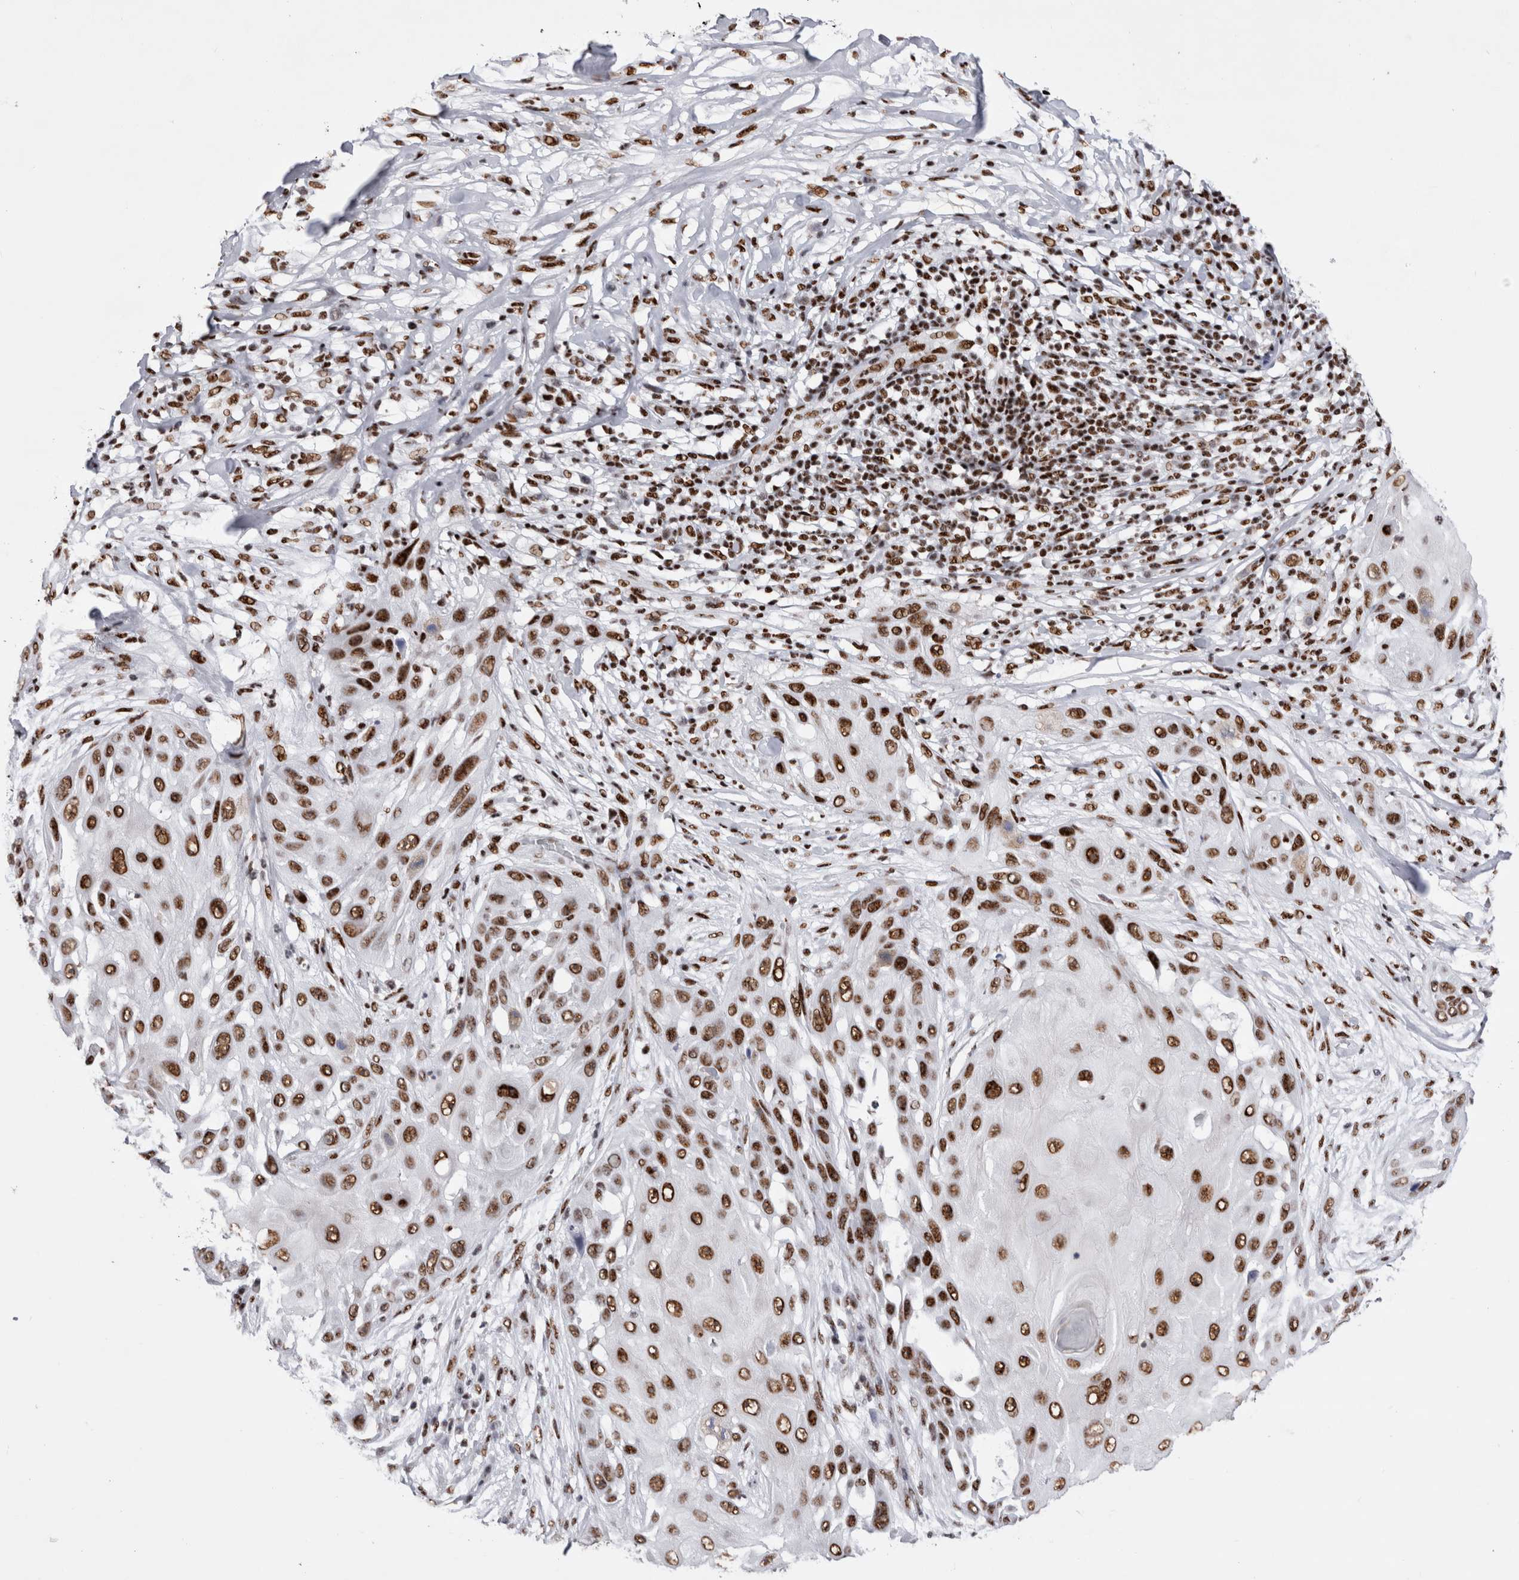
{"staining": {"intensity": "strong", "quantity": ">75%", "location": "nuclear"}, "tissue": "skin cancer", "cell_type": "Tumor cells", "image_type": "cancer", "snomed": [{"axis": "morphology", "description": "Squamous cell carcinoma, NOS"}, {"axis": "topography", "description": "Skin"}], "caption": "Skin squamous cell carcinoma stained for a protein (brown) demonstrates strong nuclear positive positivity in about >75% of tumor cells.", "gene": "RBM6", "patient": {"sex": "female", "age": 44}}